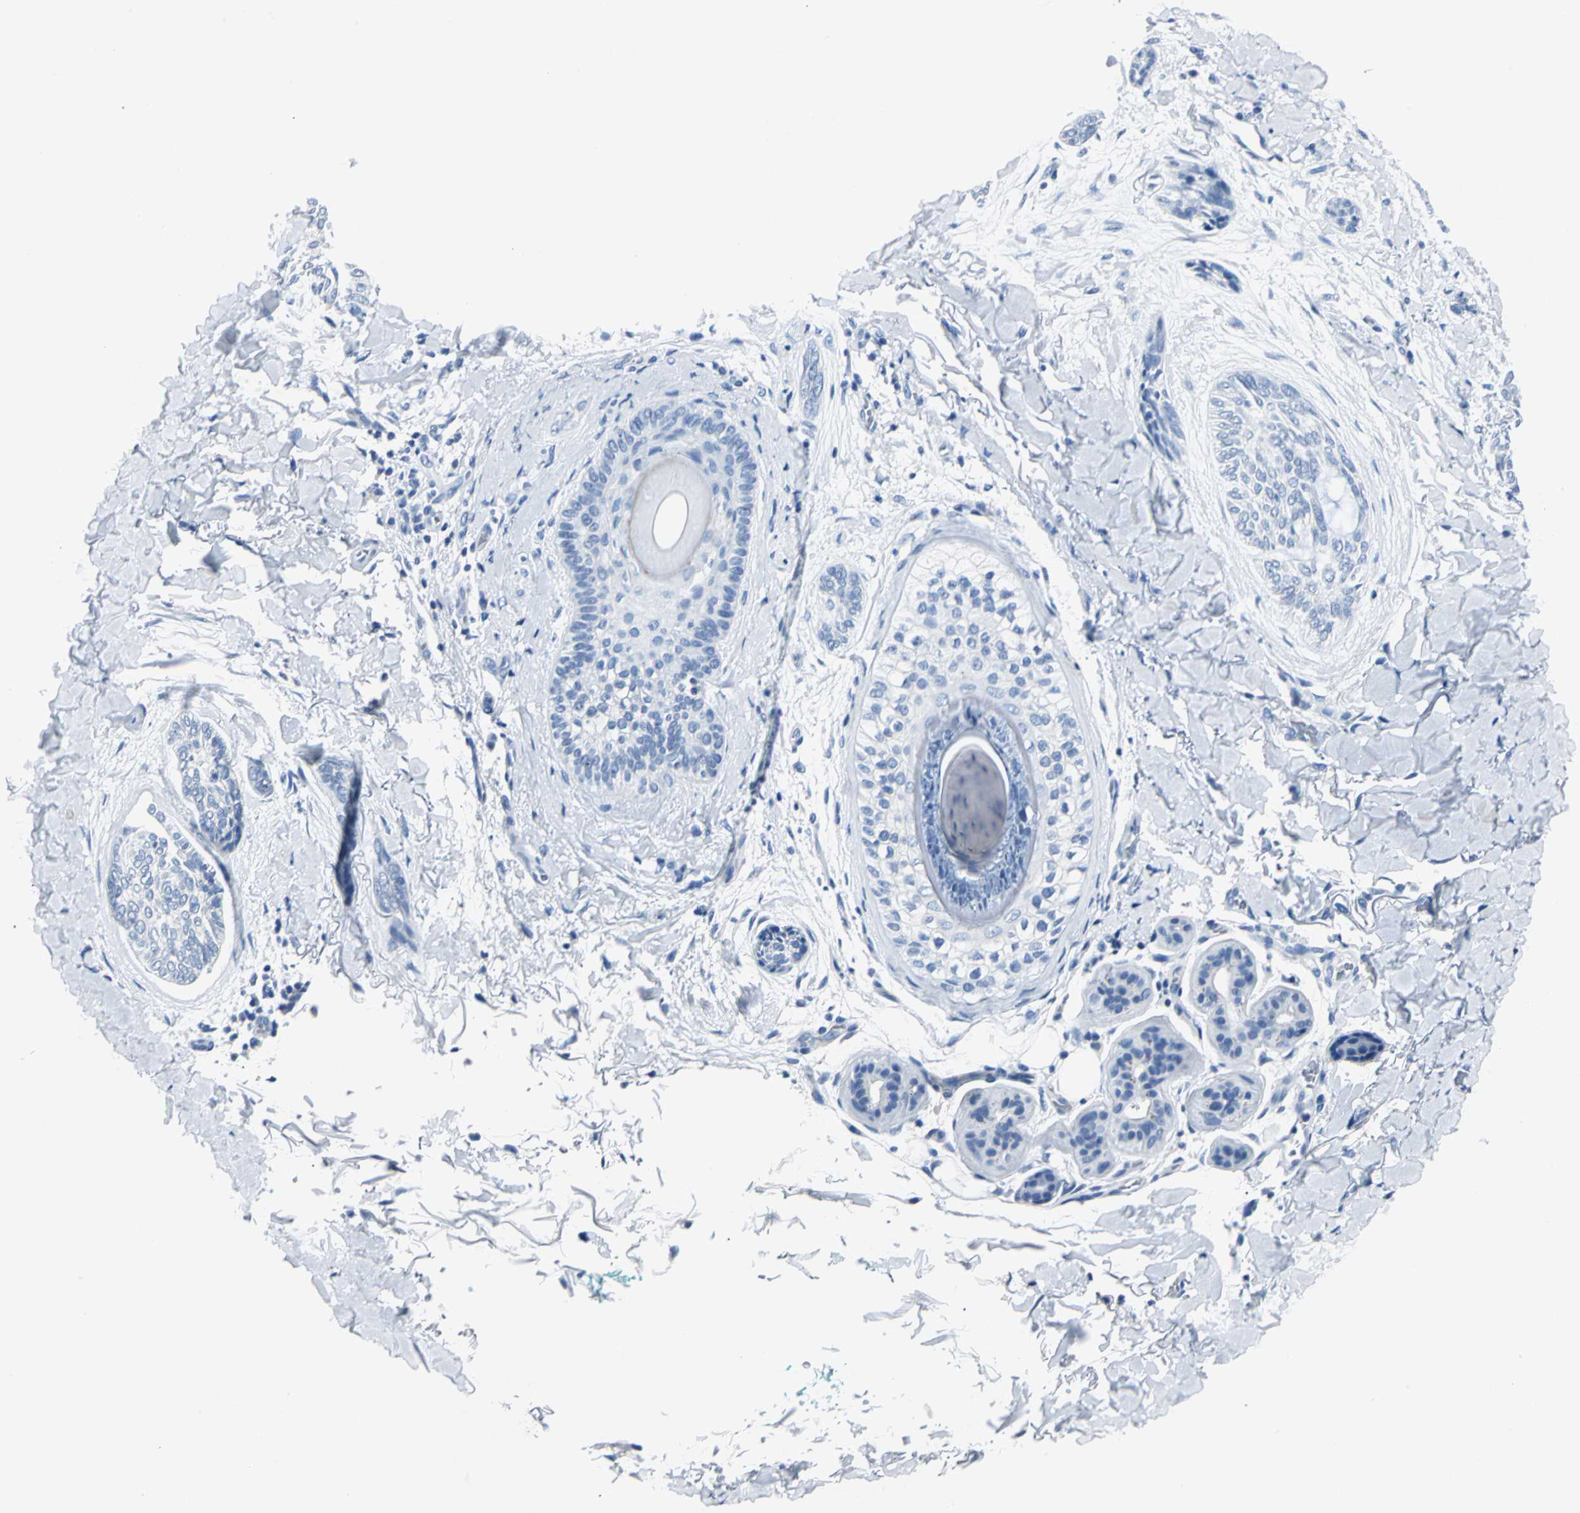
{"staining": {"intensity": "negative", "quantity": "none", "location": "none"}, "tissue": "skin cancer", "cell_type": "Tumor cells", "image_type": "cancer", "snomed": [{"axis": "morphology", "description": "Normal tissue, NOS"}, {"axis": "morphology", "description": "Basal cell carcinoma"}, {"axis": "topography", "description": "Skin"}], "caption": "Skin cancer (basal cell carcinoma) was stained to show a protein in brown. There is no significant expression in tumor cells.", "gene": "RIPOR1", "patient": {"sex": "female", "age": 71}}